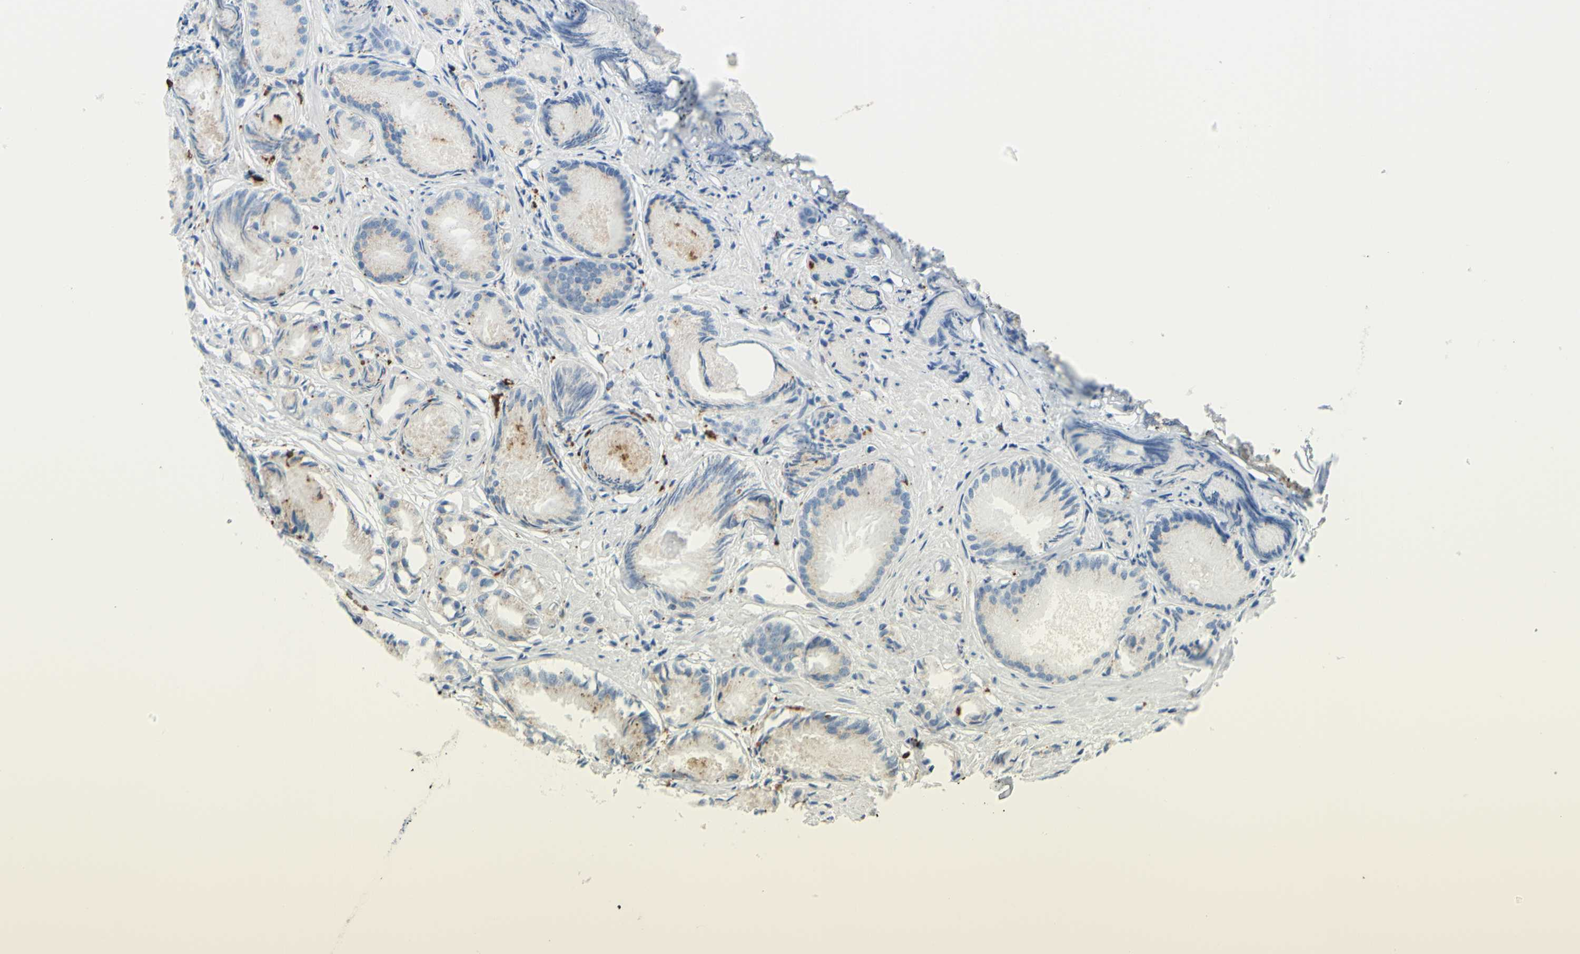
{"staining": {"intensity": "moderate", "quantity": ">75%", "location": "cytoplasmic/membranous"}, "tissue": "prostate cancer", "cell_type": "Tumor cells", "image_type": "cancer", "snomed": [{"axis": "morphology", "description": "Adenocarcinoma, Low grade"}, {"axis": "topography", "description": "Prostate"}], "caption": "Approximately >75% of tumor cells in prostate adenocarcinoma (low-grade) demonstrate moderate cytoplasmic/membranous protein expression as visualized by brown immunohistochemical staining.", "gene": "CTSD", "patient": {"sex": "male", "age": 72}}